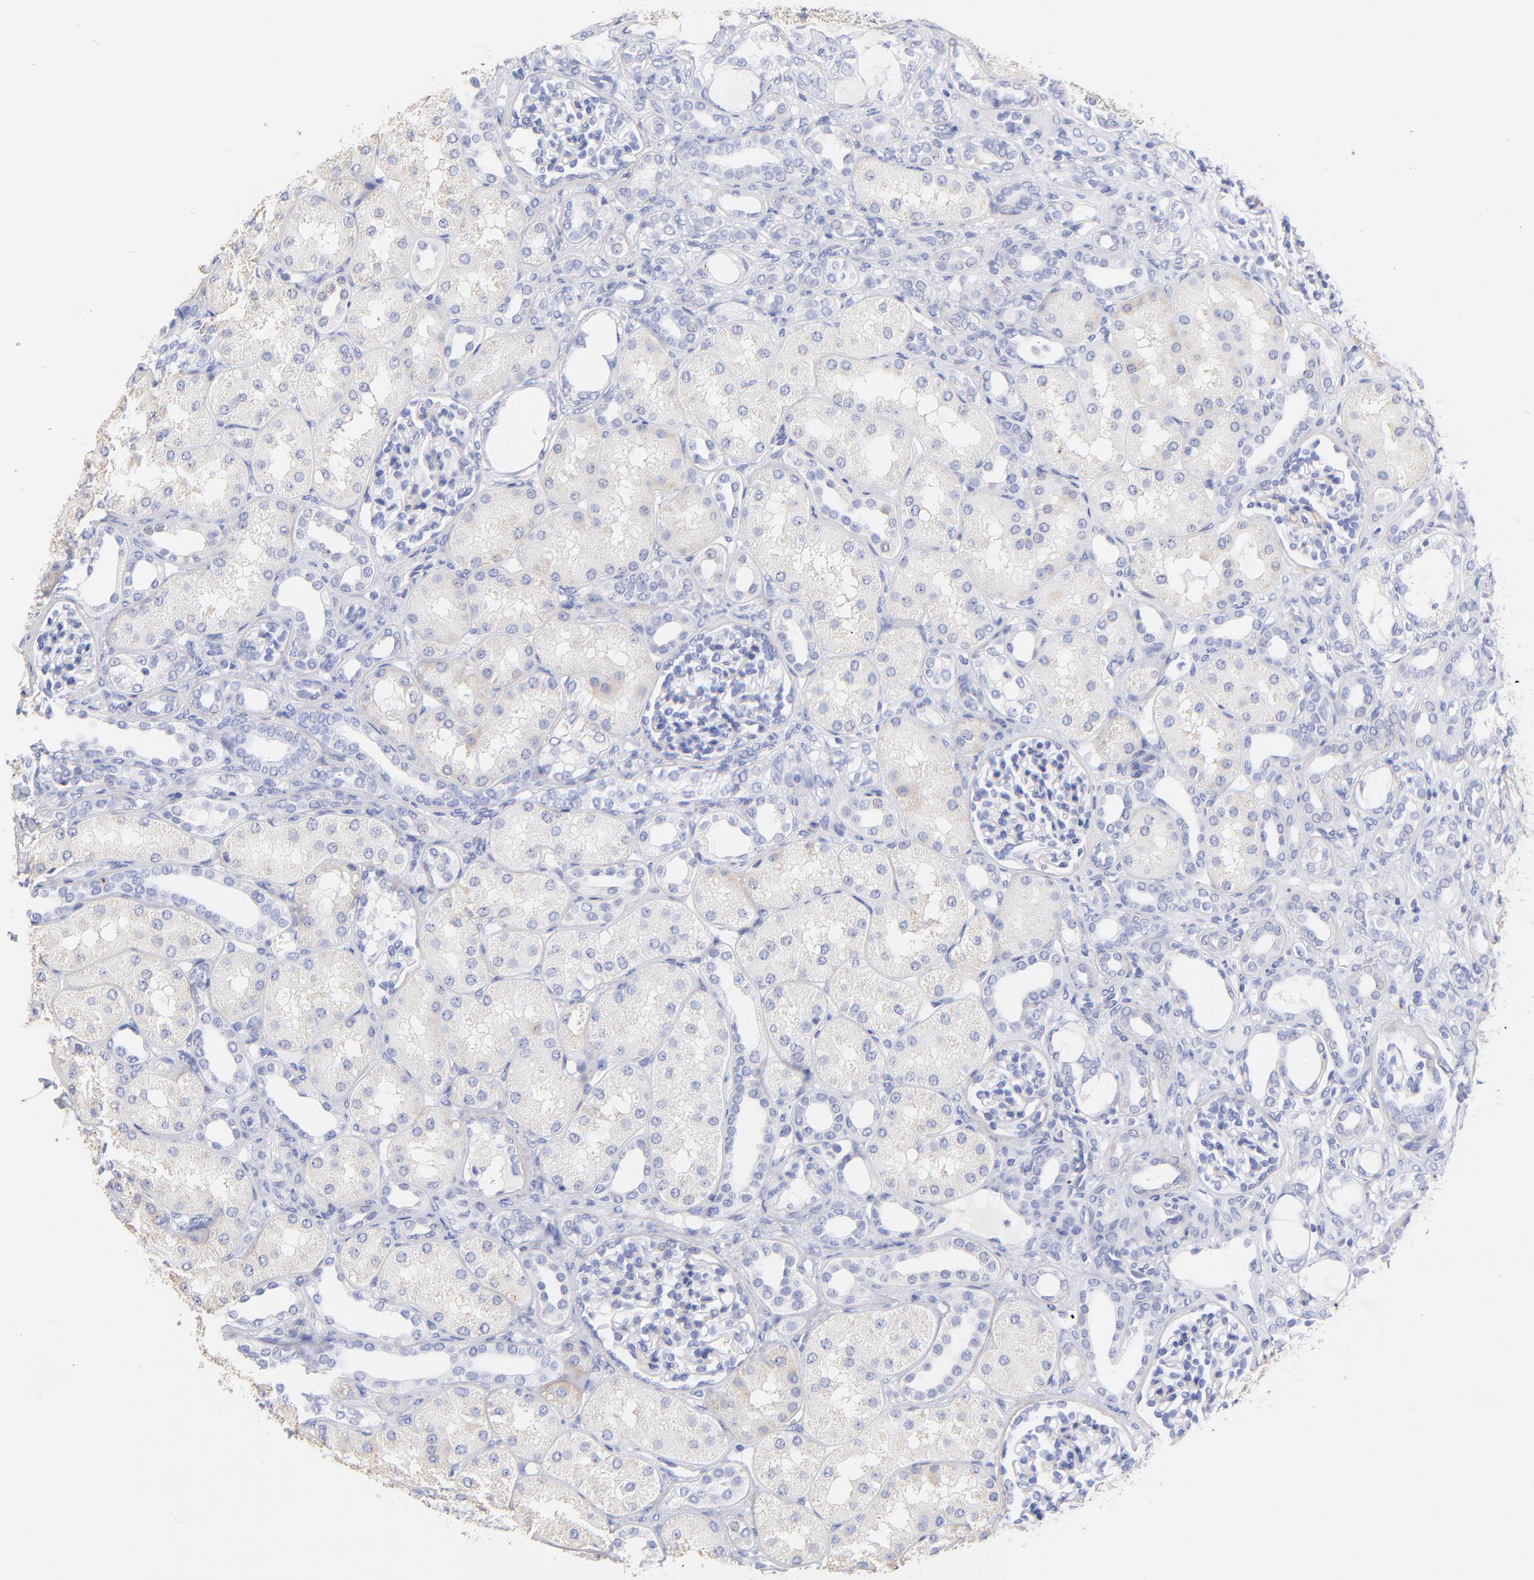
{"staining": {"intensity": "negative", "quantity": "none", "location": "none"}, "tissue": "kidney", "cell_type": "Cells in glomeruli", "image_type": "normal", "snomed": [{"axis": "morphology", "description": "Normal tissue, NOS"}, {"axis": "topography", "description": "Kidney"}], "caption": "Human kidney stained for a protein using immunohistochemistry (IHC) shows no expression in cells in glomeruli.", "gene": "C1QTNF6", "patient": {"sex": "male", "age": 7}}